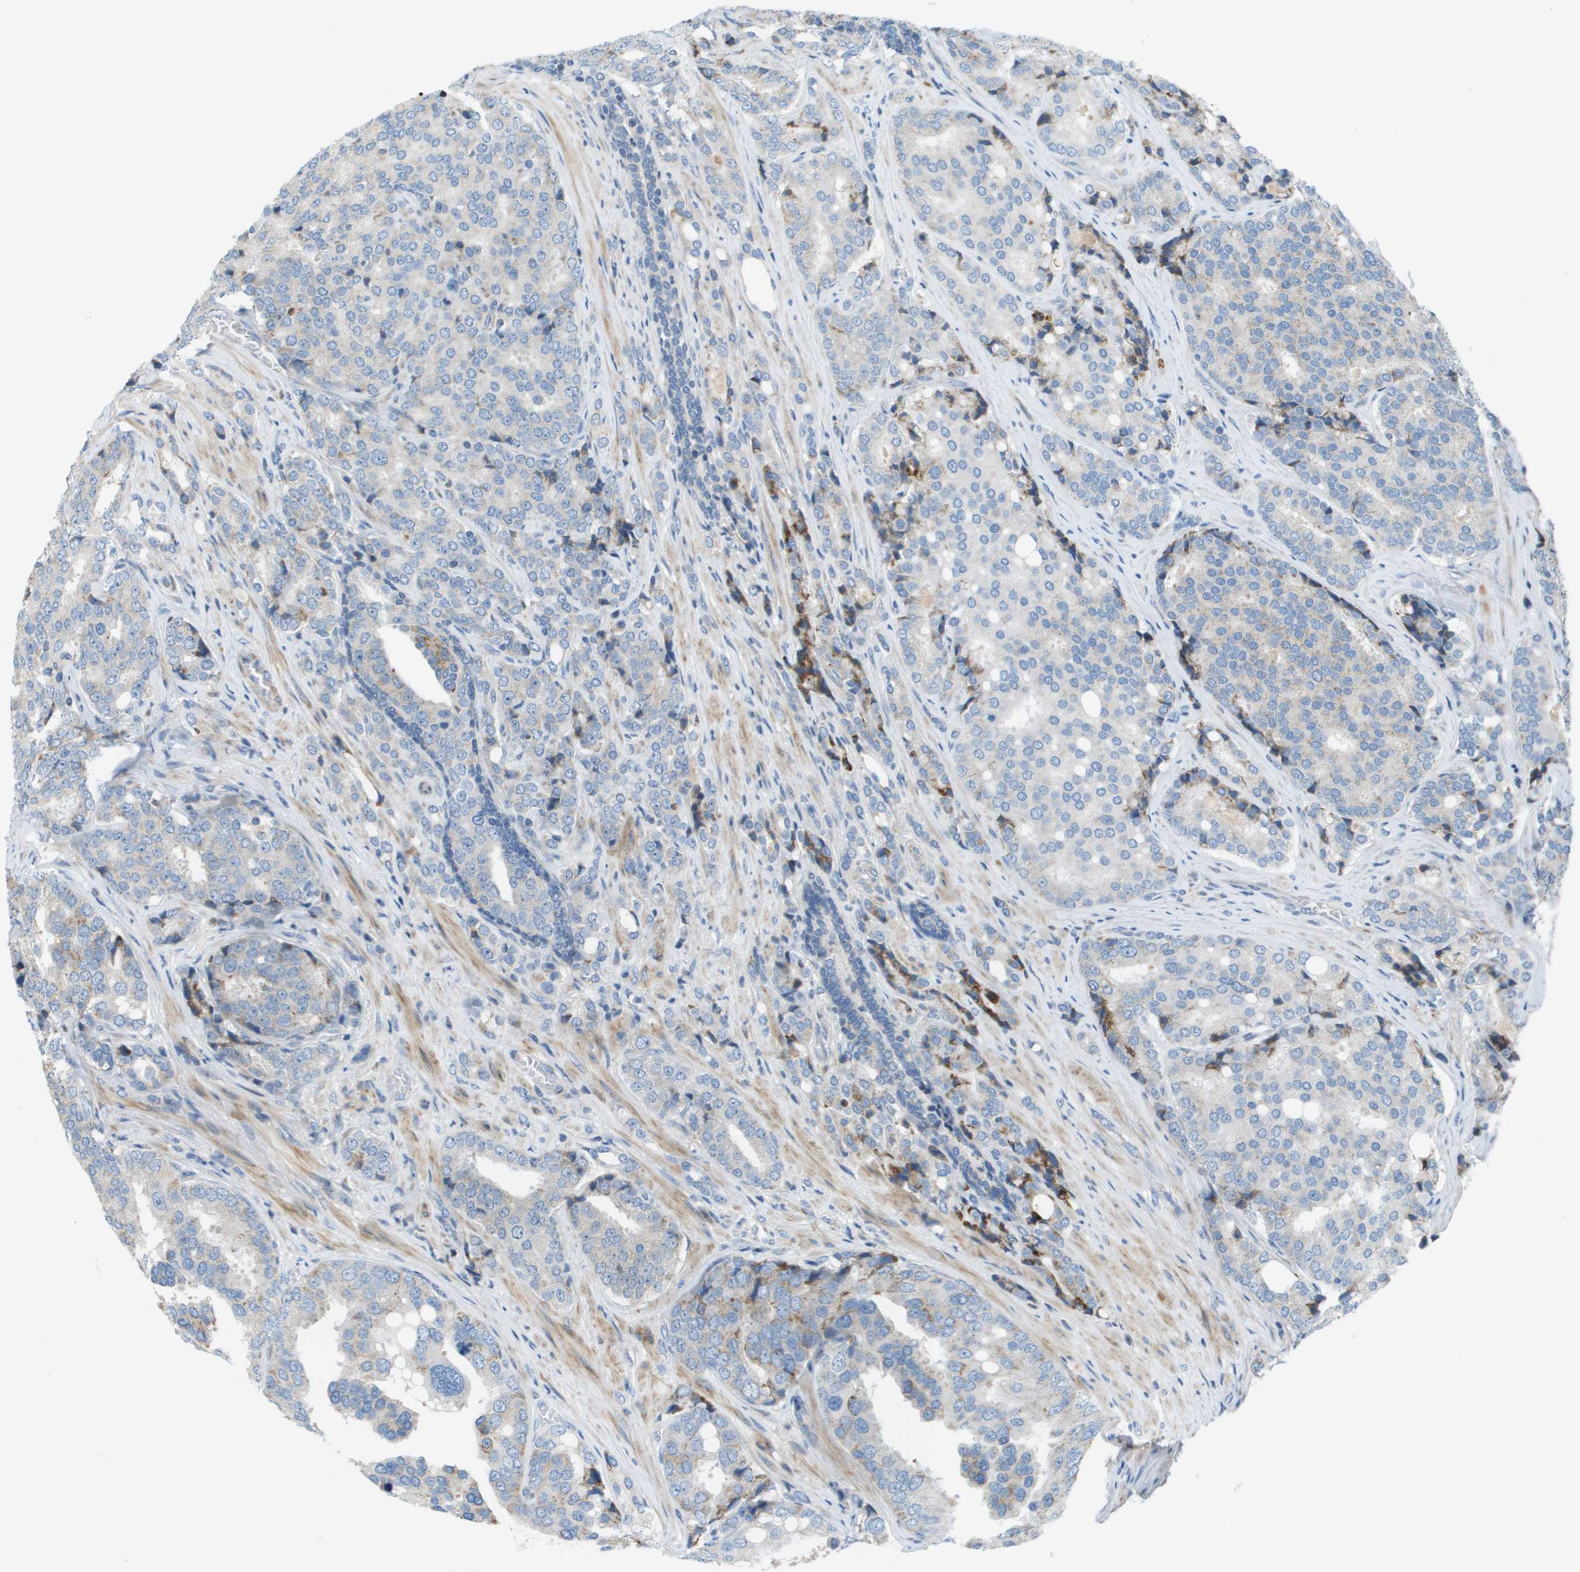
{"staining": {"intensity": "negative", "quantity": "none", "location": "none"}, "tissue": "prostate cancer", "cell_type": "Tumor cells", "image_type": "cancer", "snomed": [{"axis": "morphology", "description": "Adenocarcinoma, High grade"}, {"axis": "topography", "description": "Prostate"}], "caption": "Adenocarcinoma (high-grade) (prostate) stained for a protein using immunohistochemistry demonstrates no staining tumor cells.", "gene": "GALNT6", "patient": {"sex": "male", "age": 50}}